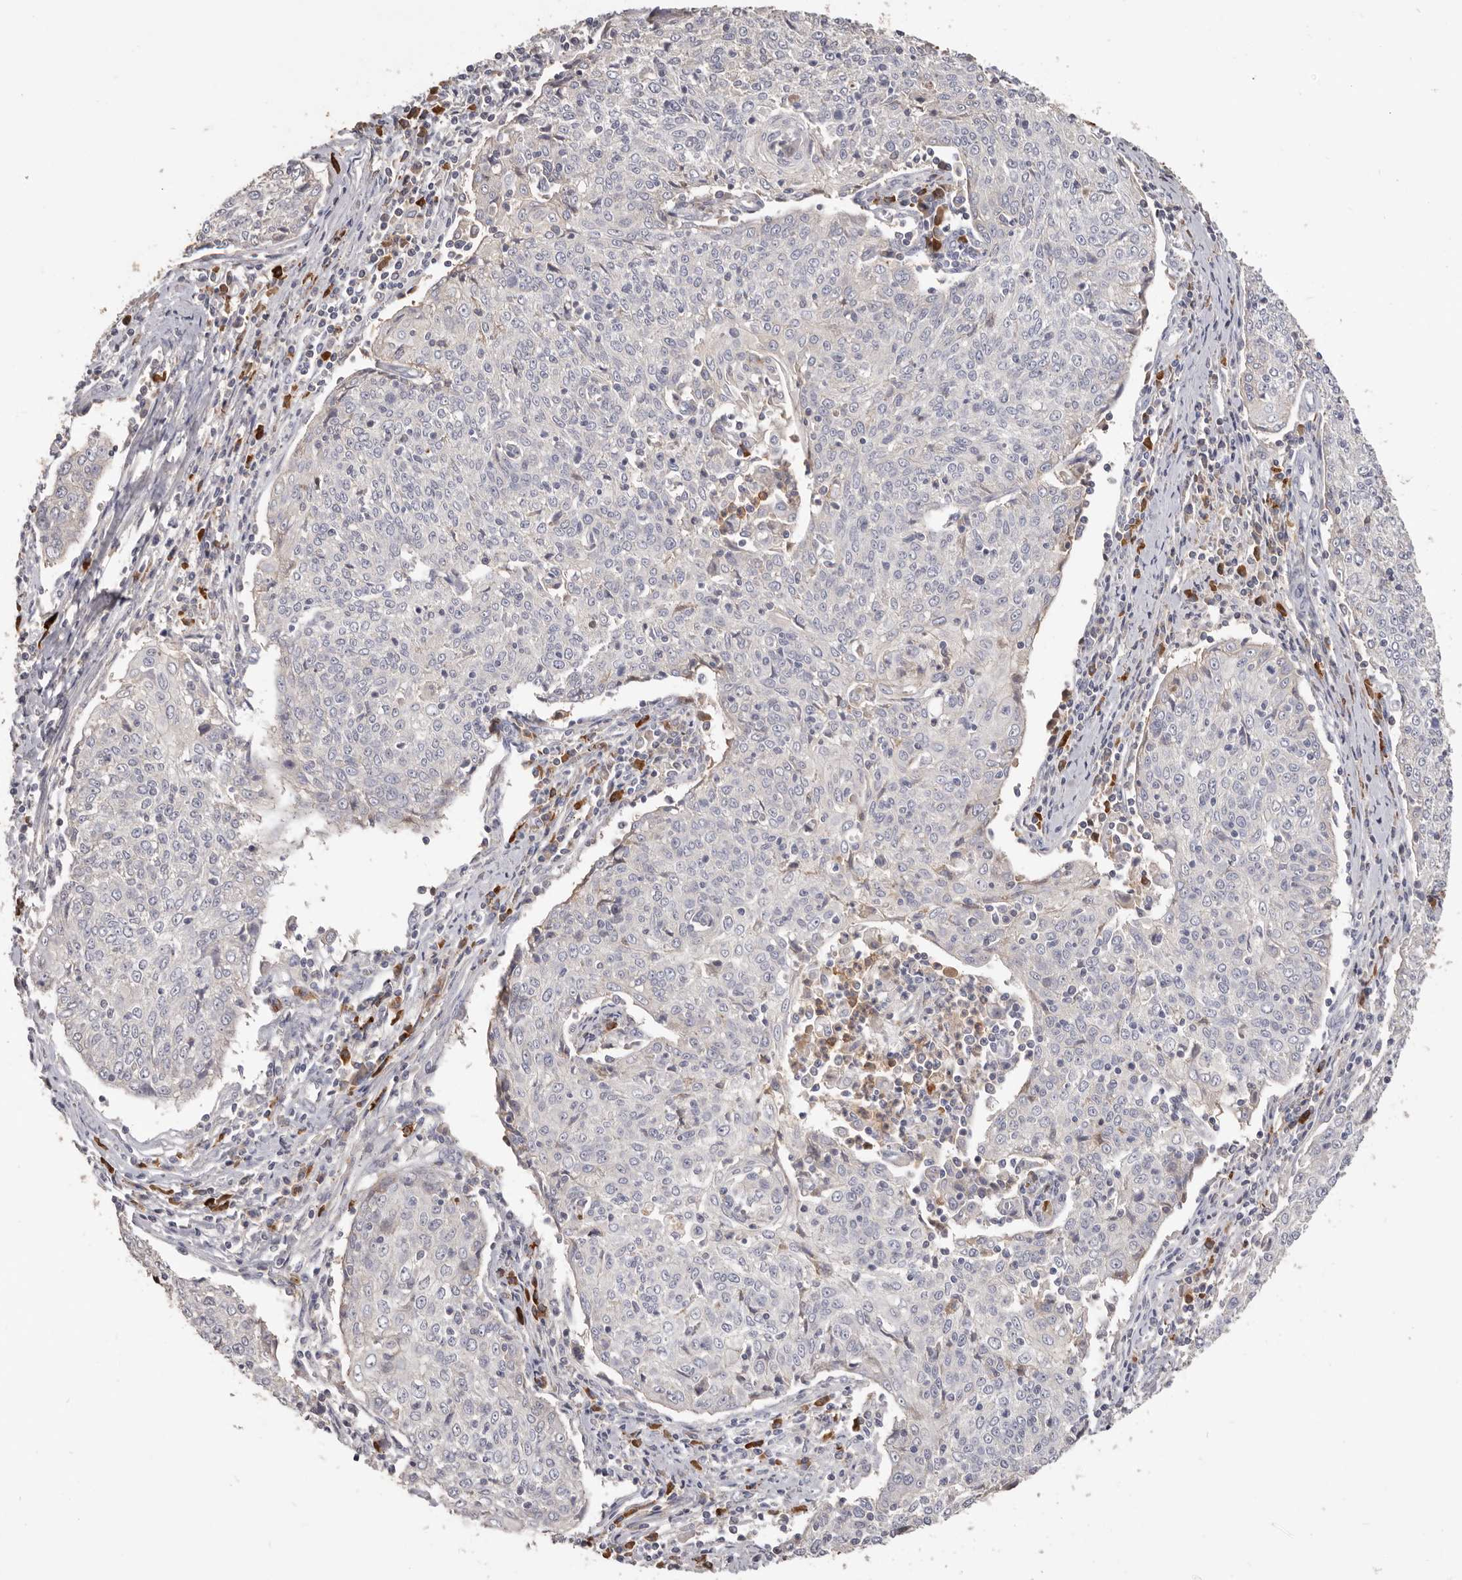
{"staining": {"intensity": "negative", "quantity": "none", "location": "none"}, "tissue": "cervical cancer", "cell_type": "Tumor cells", "image_type": "cancer", "snomed": [{"axis": "morphology", "description": "Squamous cell carcinoma, NOS"}, {"axis": "topography", "description": "Cervix"}], "caption": "An immunohistochemistry (IHC) photomicrograph of cervical cancer (squamous cell carcinoma) is shown. There is no staining in tumor cells of cervical cancer (squamous cell carcinoma). Nuclei are stained in blue.", "gene": "HCAR2", "patient": {"sex": "female", "age": 48}}